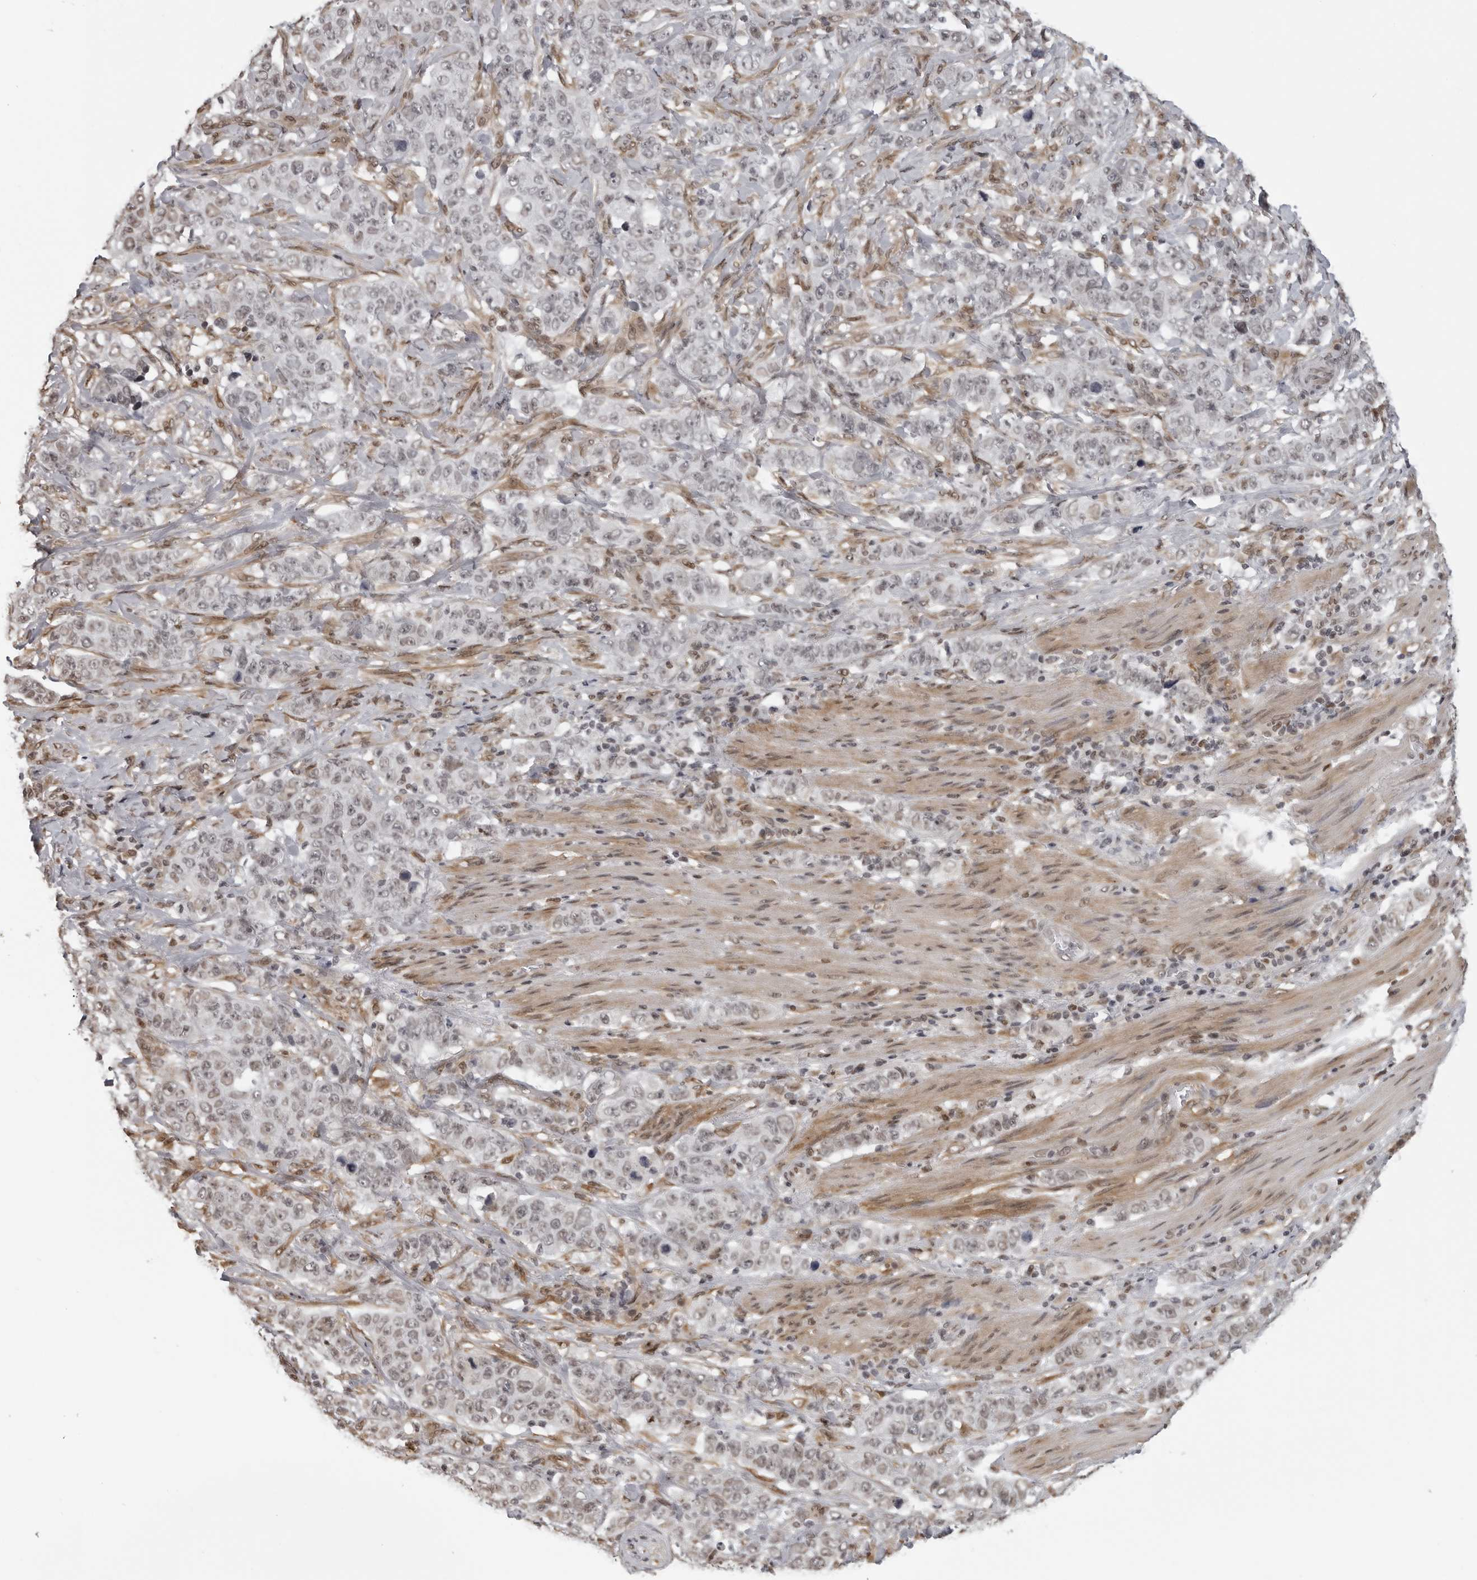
{"staining": {"intensity": "weak", "quantity": "25%-75%", "location": "nuclear"}, "tissue": "stomach cancer", "cell_type": "Tumor cells", "image_type": "cancer", "snomed": [{"axis": "morphology", "description": "Adenocarcinoma, NOS"}, {"axis": "topography", "description": "Stomach"}], "caption": "Immunohistochemical staining of stomach cancer demonstrates low levels of weak nuclear protein staining in about 25%-75% of tumor cells. (Brightfield microscopy of DAB IHC at high magnification).", "gene": "MAF", "patient": {"sex": "male", "age": 48}}